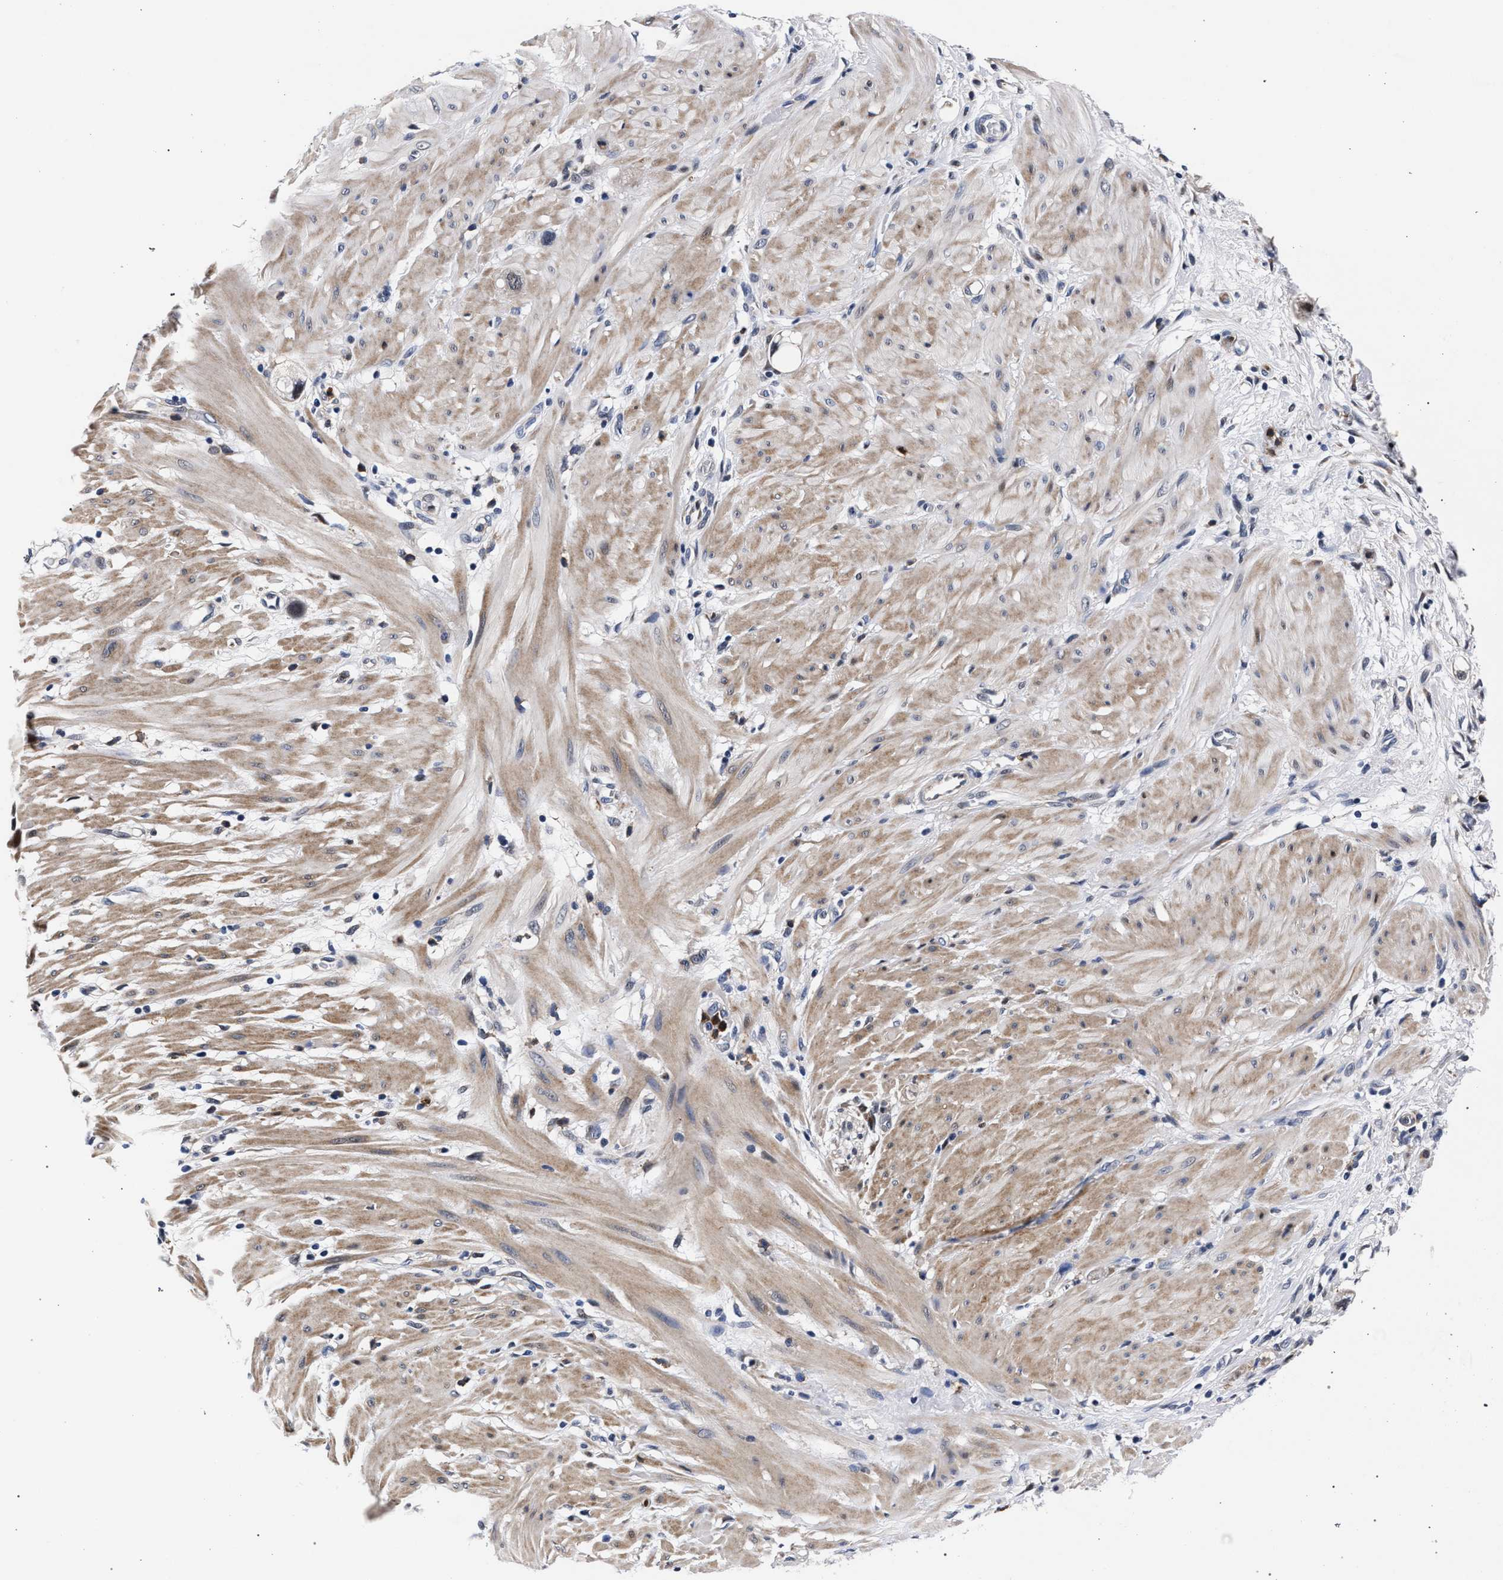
{"staining": {"intensity": "negative", "quantity": "none", "location": "none"}, "tissue": "stomach cancer", "cell_type": "Tumor cells", "image_type": "cancer", "snomed": [{"axis": "morphology", "description": "Adenocarcinoma, NOS"}, {"axis": "topography", "description": "Stomach"}, {"axis": "topography", "description": "Stomach, lower"}], "caption": "This is an IHC histopathology image of human adenocarcinoma (stomach). There is no staining in tumor cells.", "gene": "ZNF462", "patient": {"sex": "female", "age": 48}}